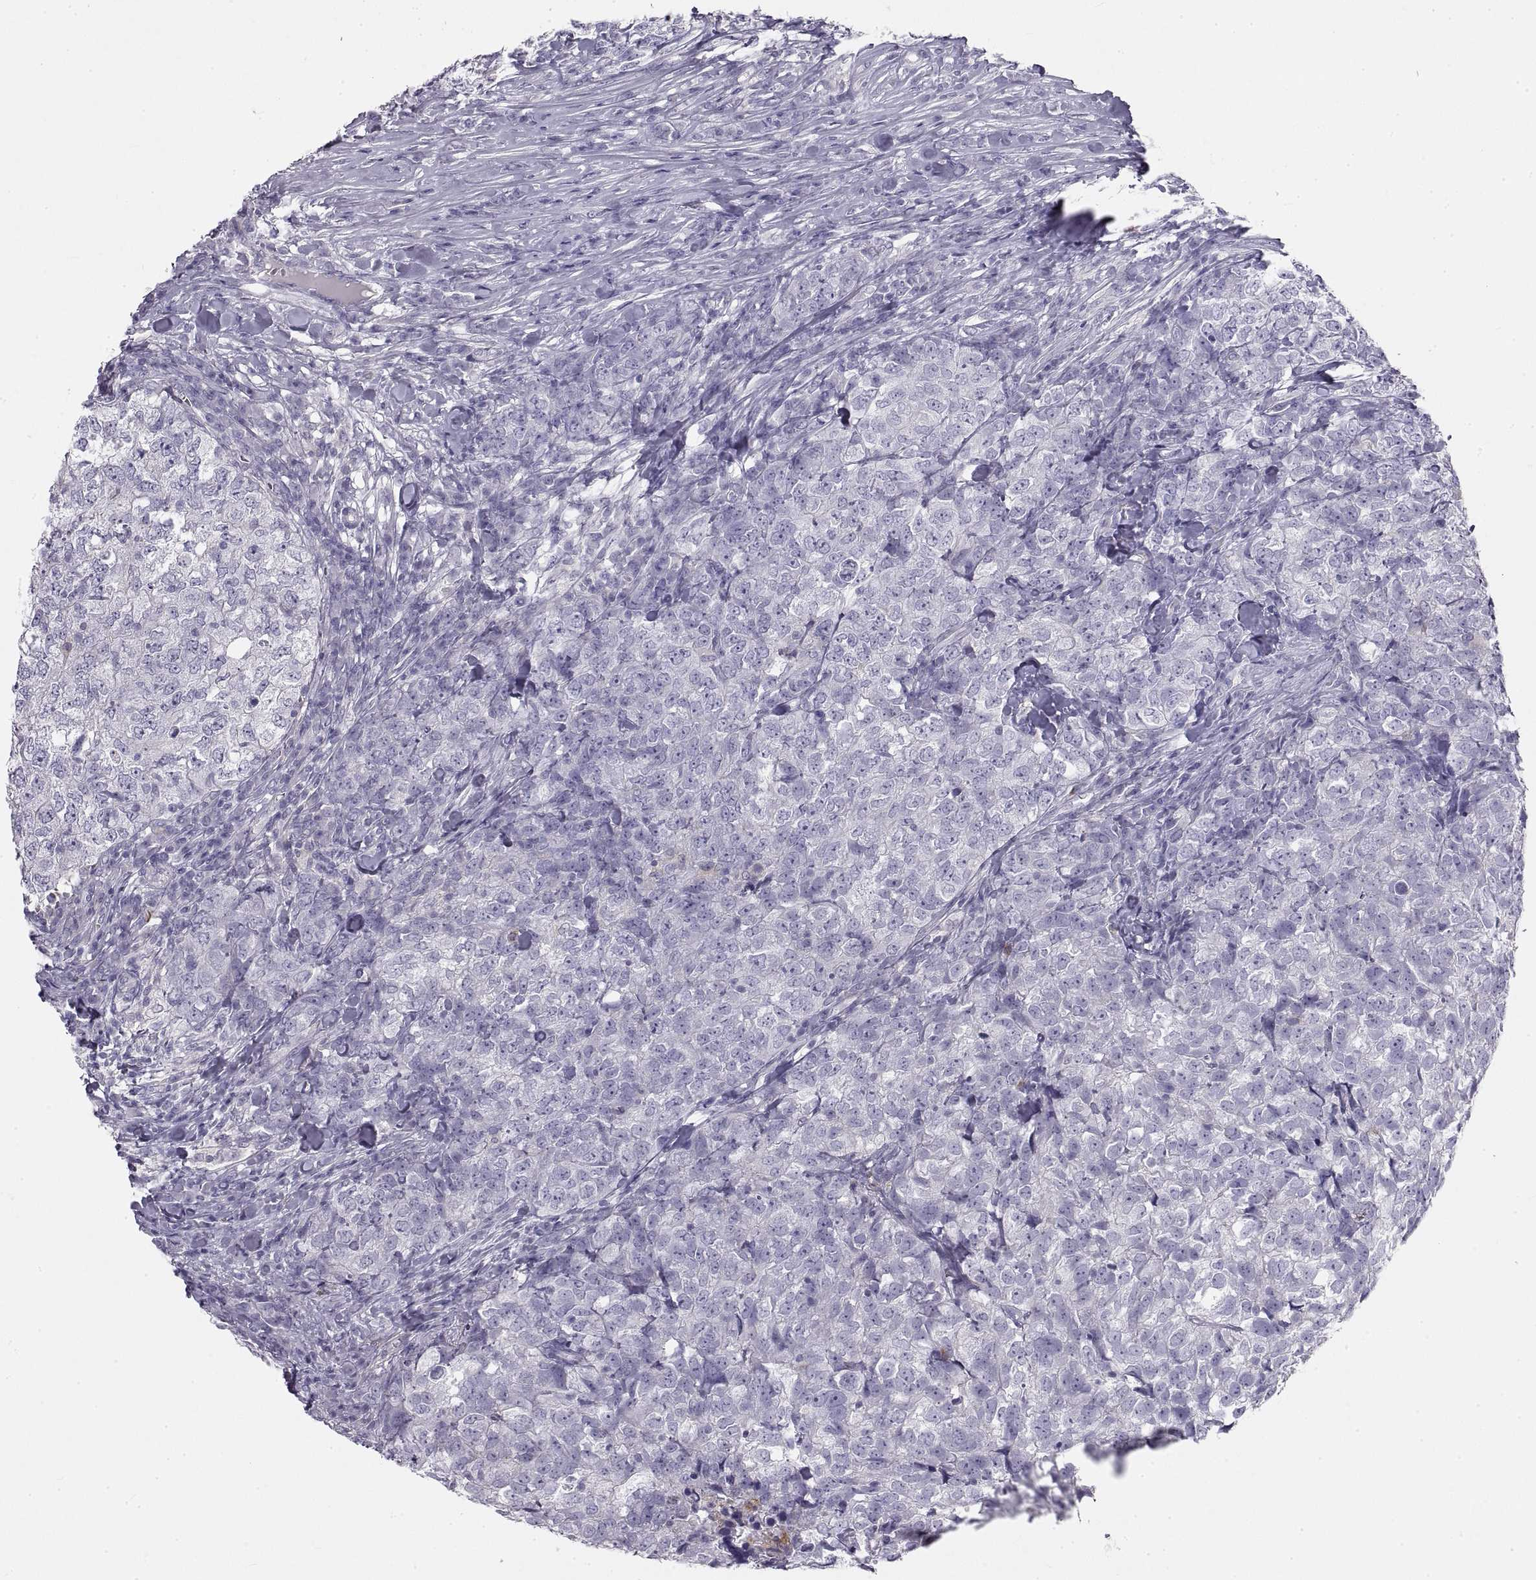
{"staining": {"intensity": "negative", "quantity": "none", "location": "none"}, "tissue": "breast cancer", "cell_type": "Tumor cells", "image_type": "cancer", "snomed": [{"axis": "morphology", "description": "Duct carcinoma"}, {"axis": "topography", "description": "Breast"}], "caption": "High power microscopy photomicrograph of an immunohistochemistry (IHC) histopathology image of breast cancer (infiltrating ductal carcinoma), revealing no significant staining in tumor cells.", "gene": "CRYBB3", "patient": {"sex": "female", "age": 30}}